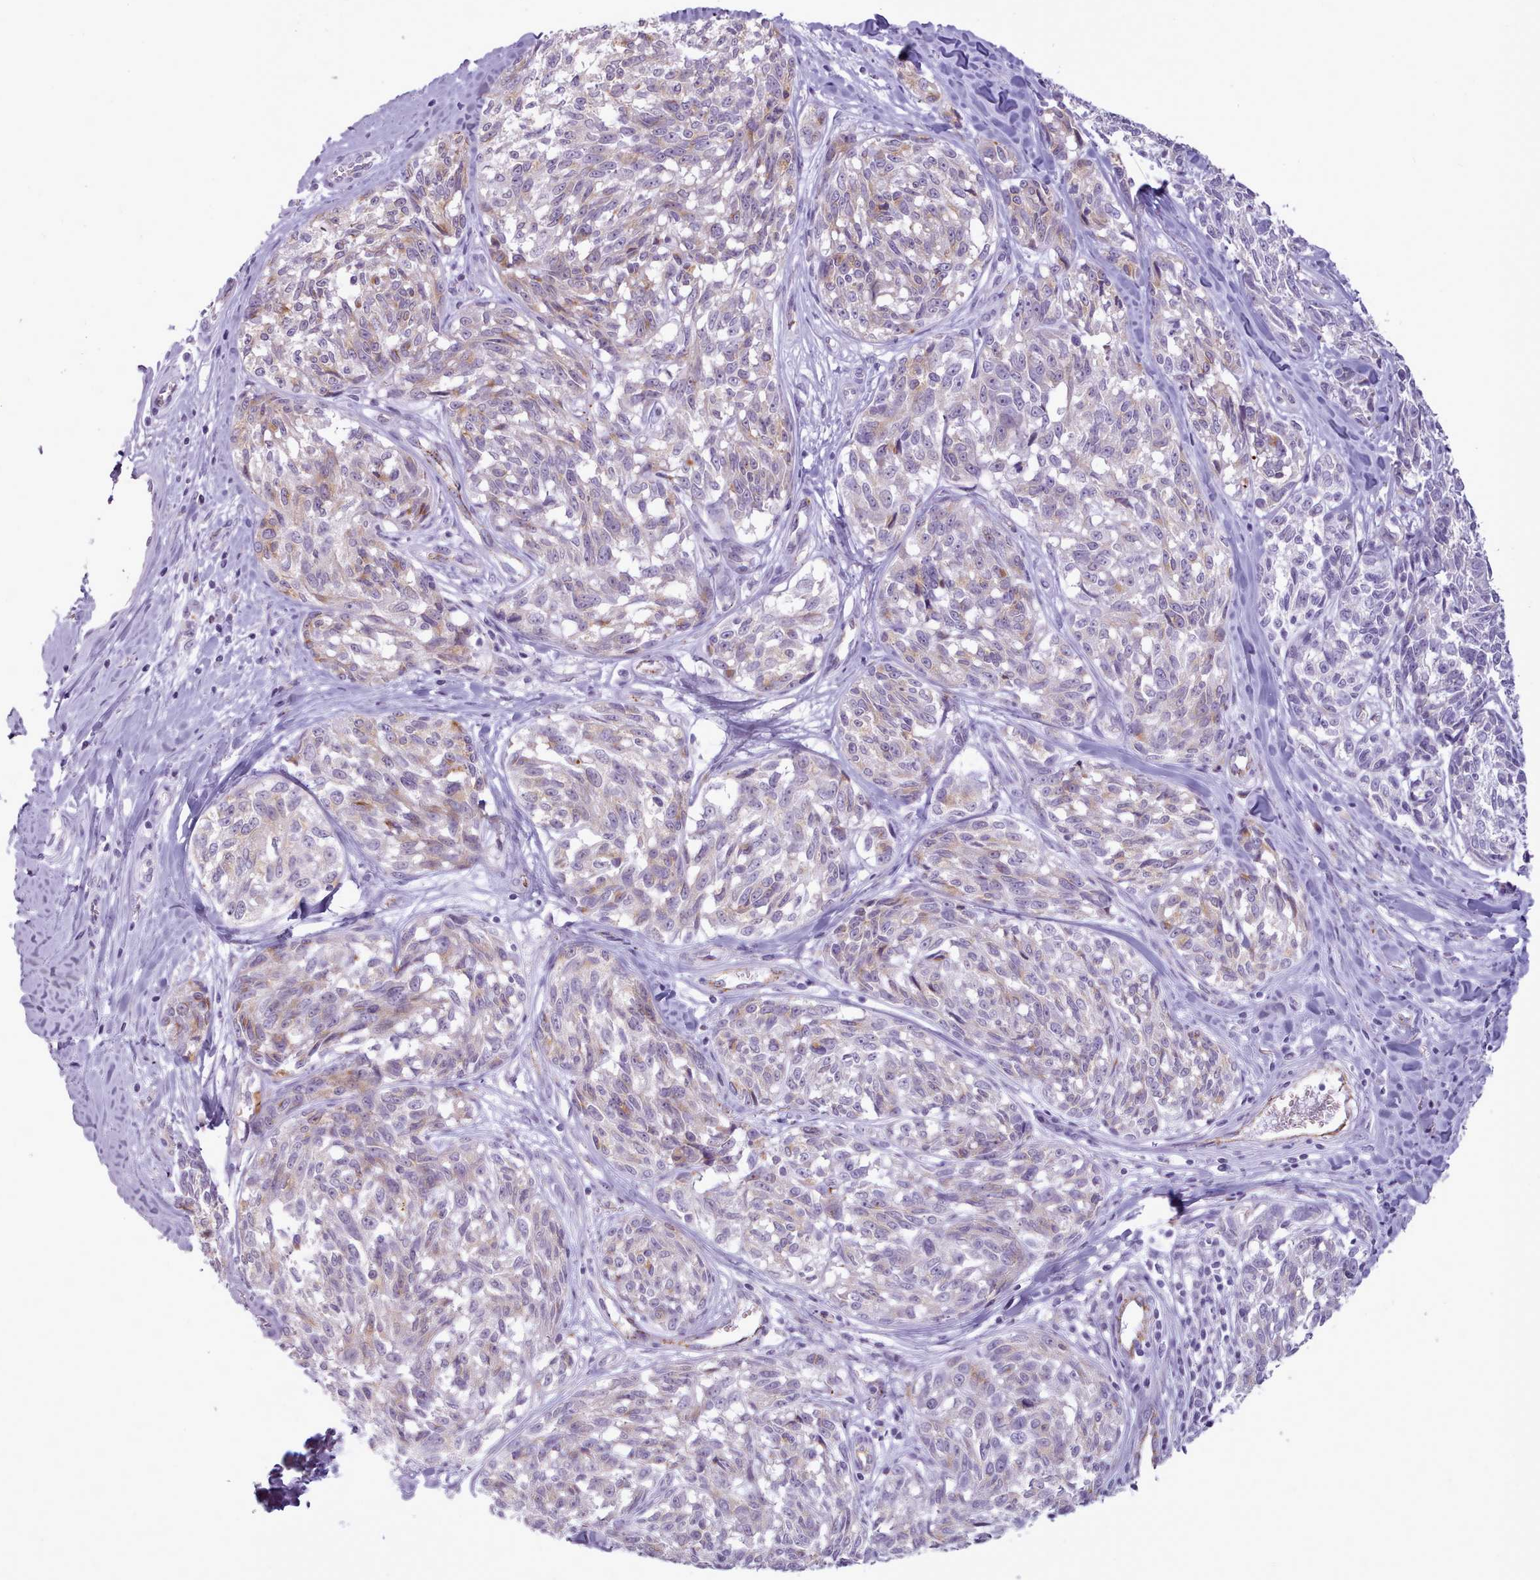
{"staining": {"intensity": "moderate", "quantity": "<25%", "location": "cytoplasmic/membranous"}, "tissue": "melanoma", "cell_type": "Tumor cells", "image_type": "cancer", "snomed": [{"axis": "morphology", "description": "Normal tissue, NOS"}, {"axis": "morphology", "description": "Malignant melanoma, NOS"}, {"axis": "topography", "description": "Skin"}], "caption": "Immunohistochemical staining of malignant melanoma displays low levels of moderate cytoplasmic/membranous protein expression in about <25% of tumor cells.", "gene": "ATRAID", "patient": {"sex": "female", "age": 64}}